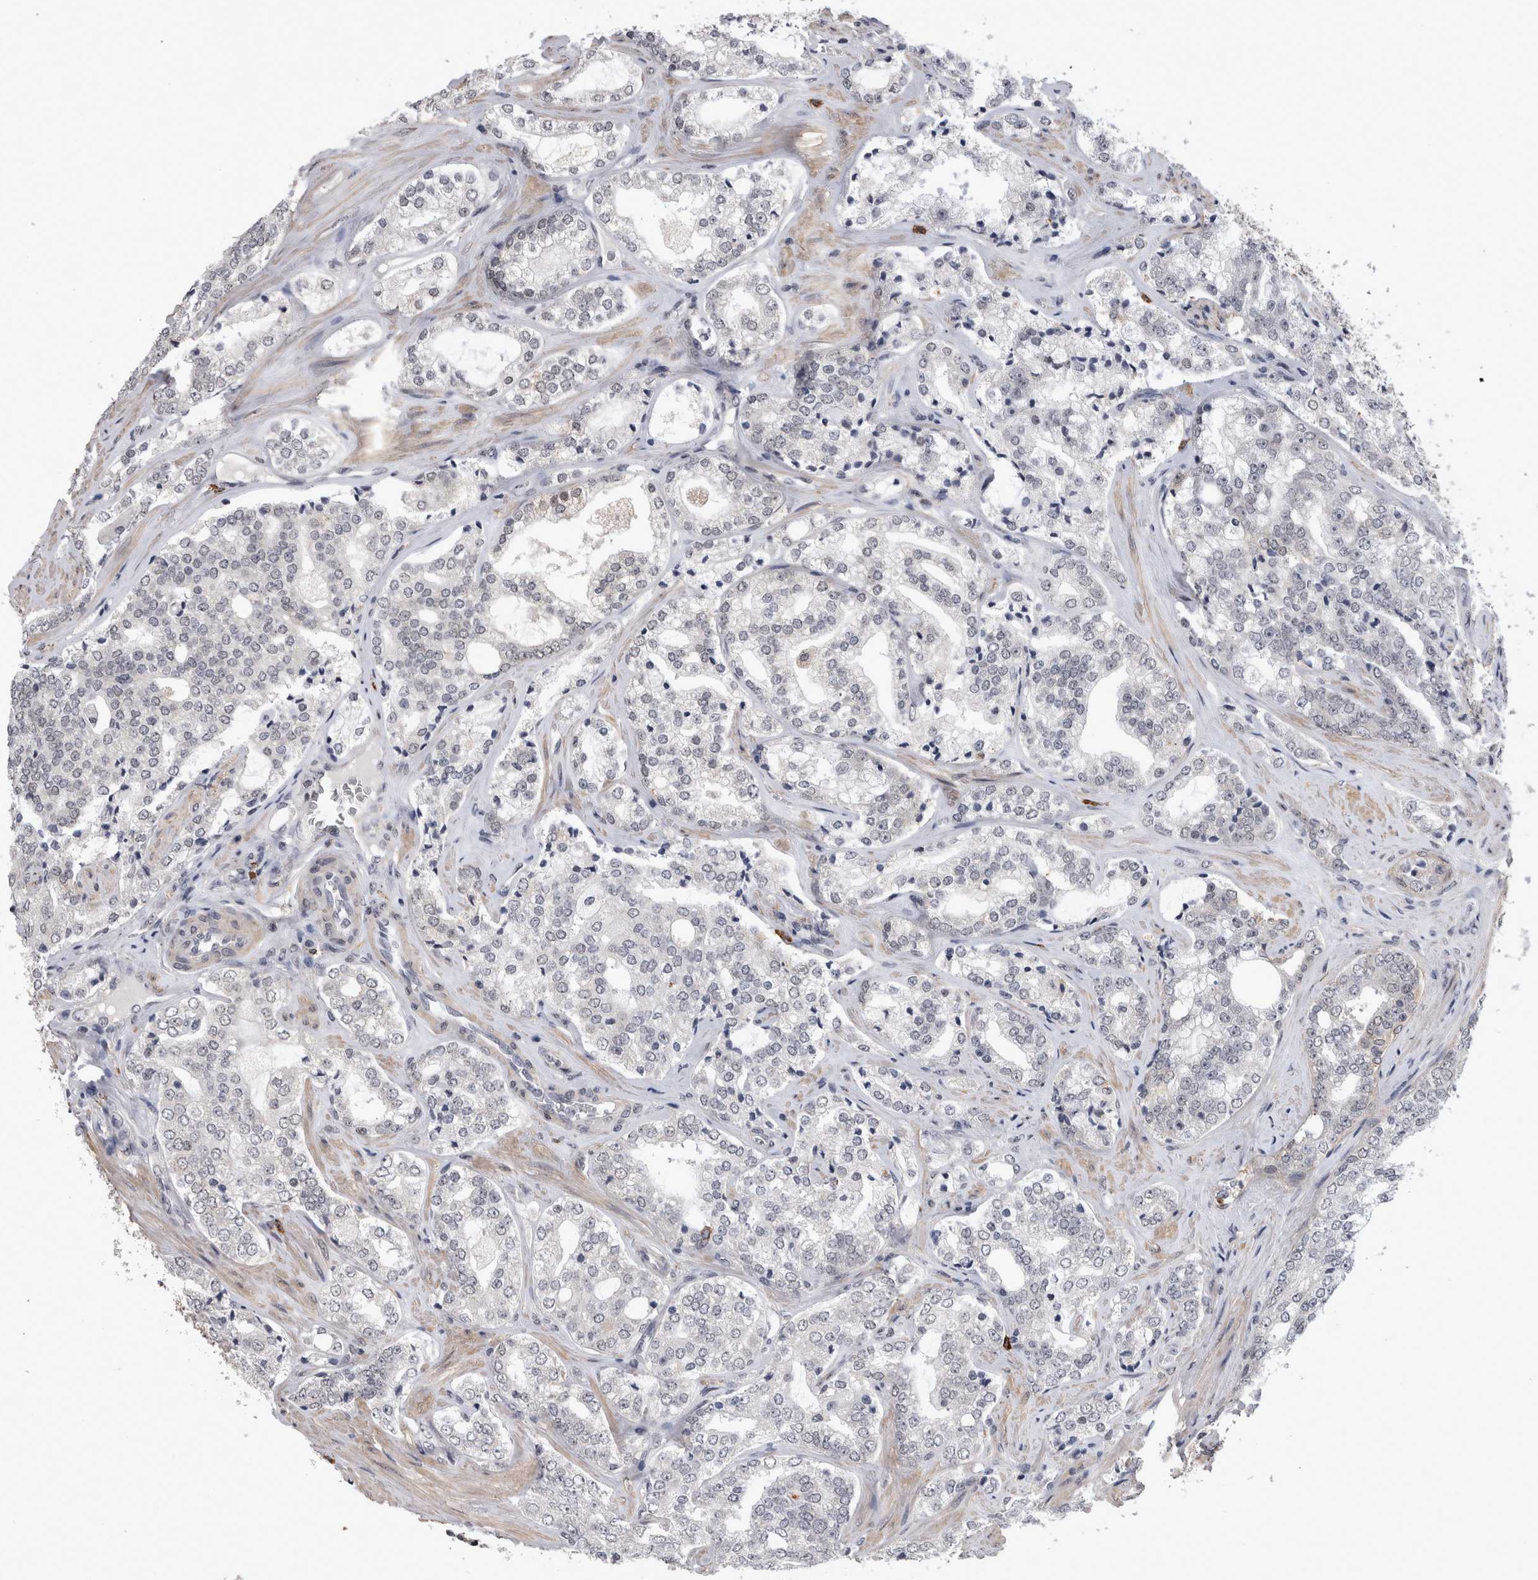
{"staining": {"intensity": "negative", "quantity": "none", "location": "none"}, "tissue": "prostate cancer", "cell_type": "Tumor cells", "image_type": "cancer", "snomed": [{"axis": "morphology", "description": "Adenocarcinoma, High grade"}, {"axis": "topography", "description": "Prostate"}], "caption": "Protein analysis of prostate cancer displays no significant positivity in tumor cells.", "gene": "PEBP4", "patient": {"sex": "male", "age": 64}}